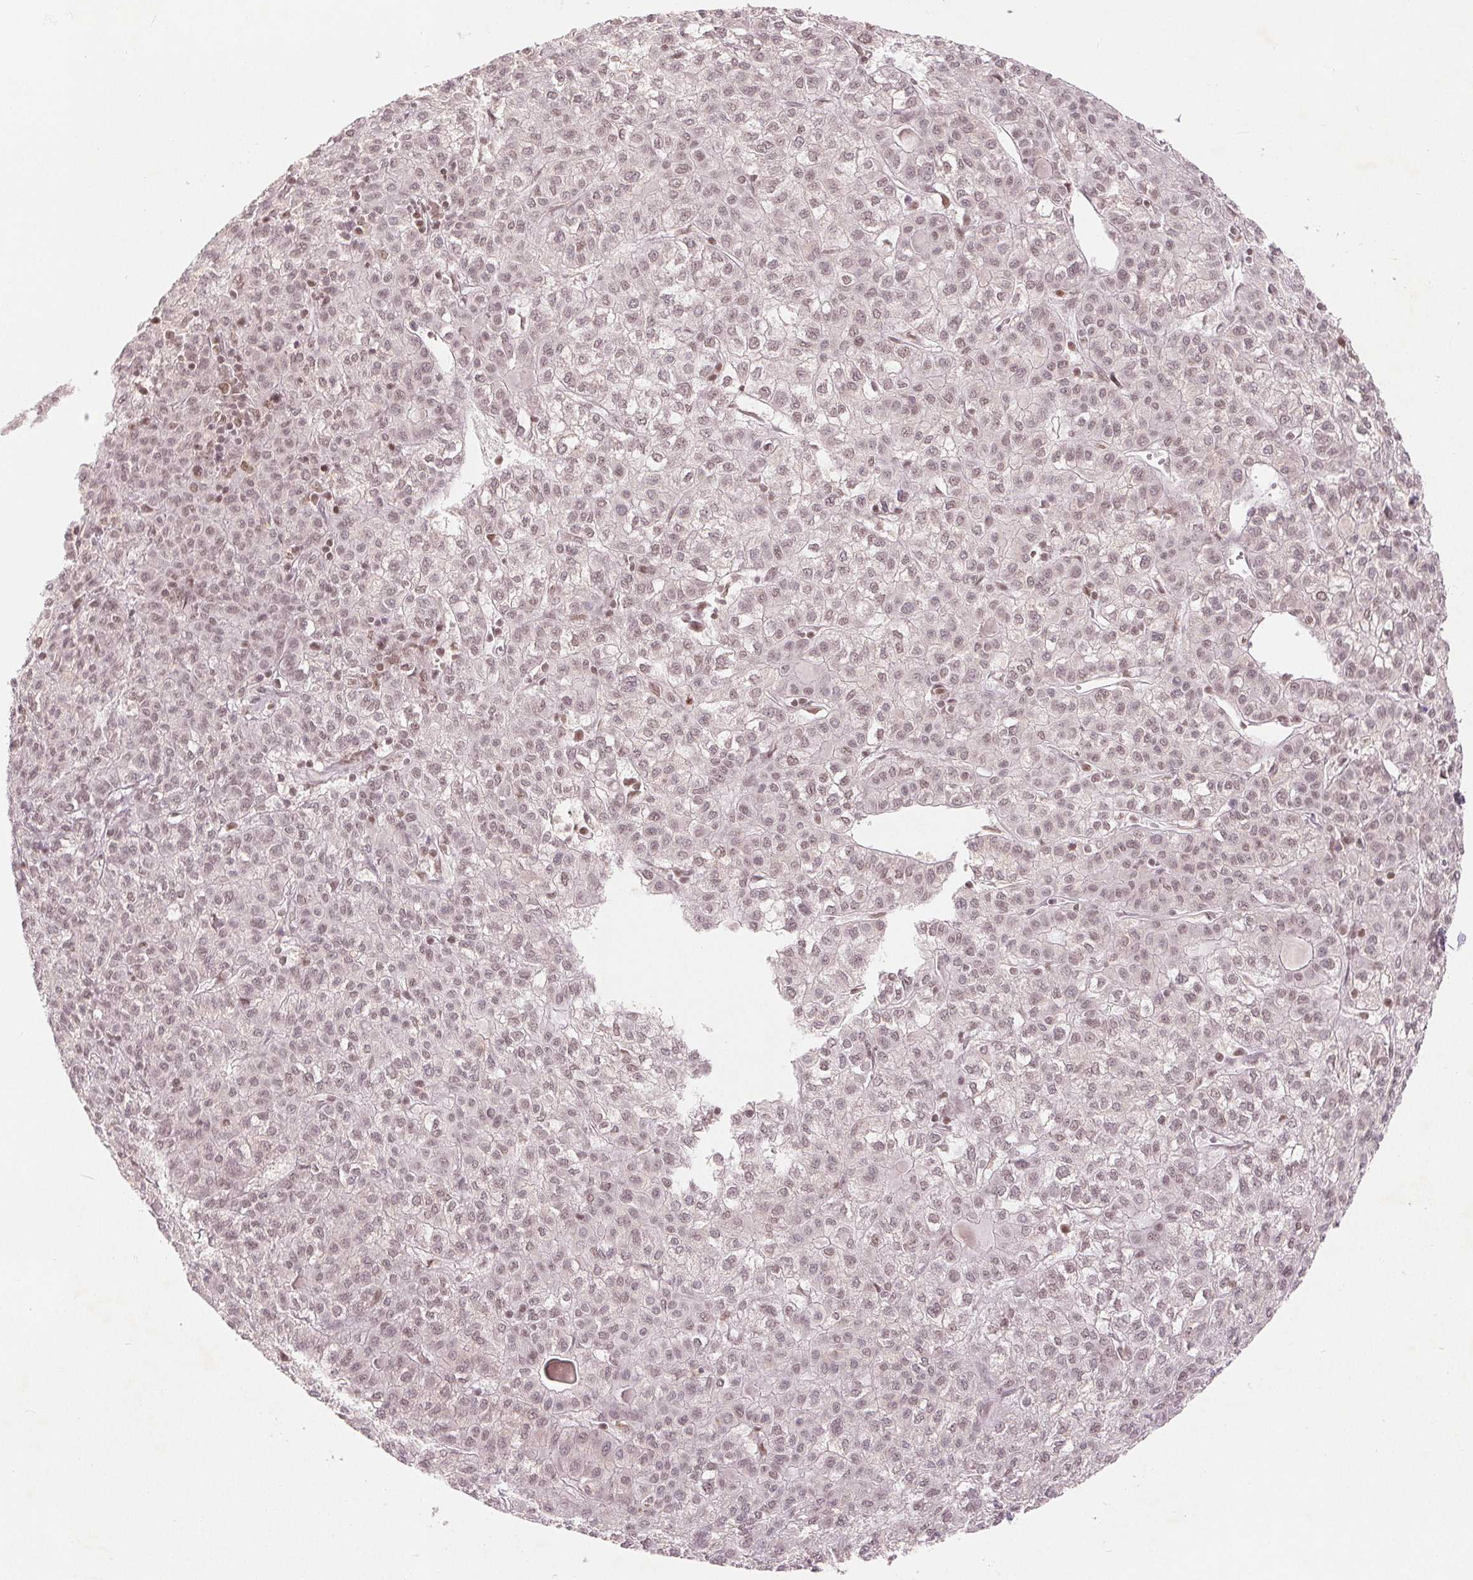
{"staining": {"intensity": "weak", "quantity": "25%-75%", "location": "nuclear"}, "tissue": "liver cancer", "cell_type": "Tumor cells", "image_type": "cancer", "snomed": [{"axis": "morphology", "description": "Carcinoma, Hepatocellular, NOS"}, {"axis": "topography", "description": "Liver"}], "caption": "Weak nuclear protein expression is appreciated in about 25%-75% of tumor cells in liver cancer.", "gene": "DEK", "patient": {"sex": "female", "age": 43}}